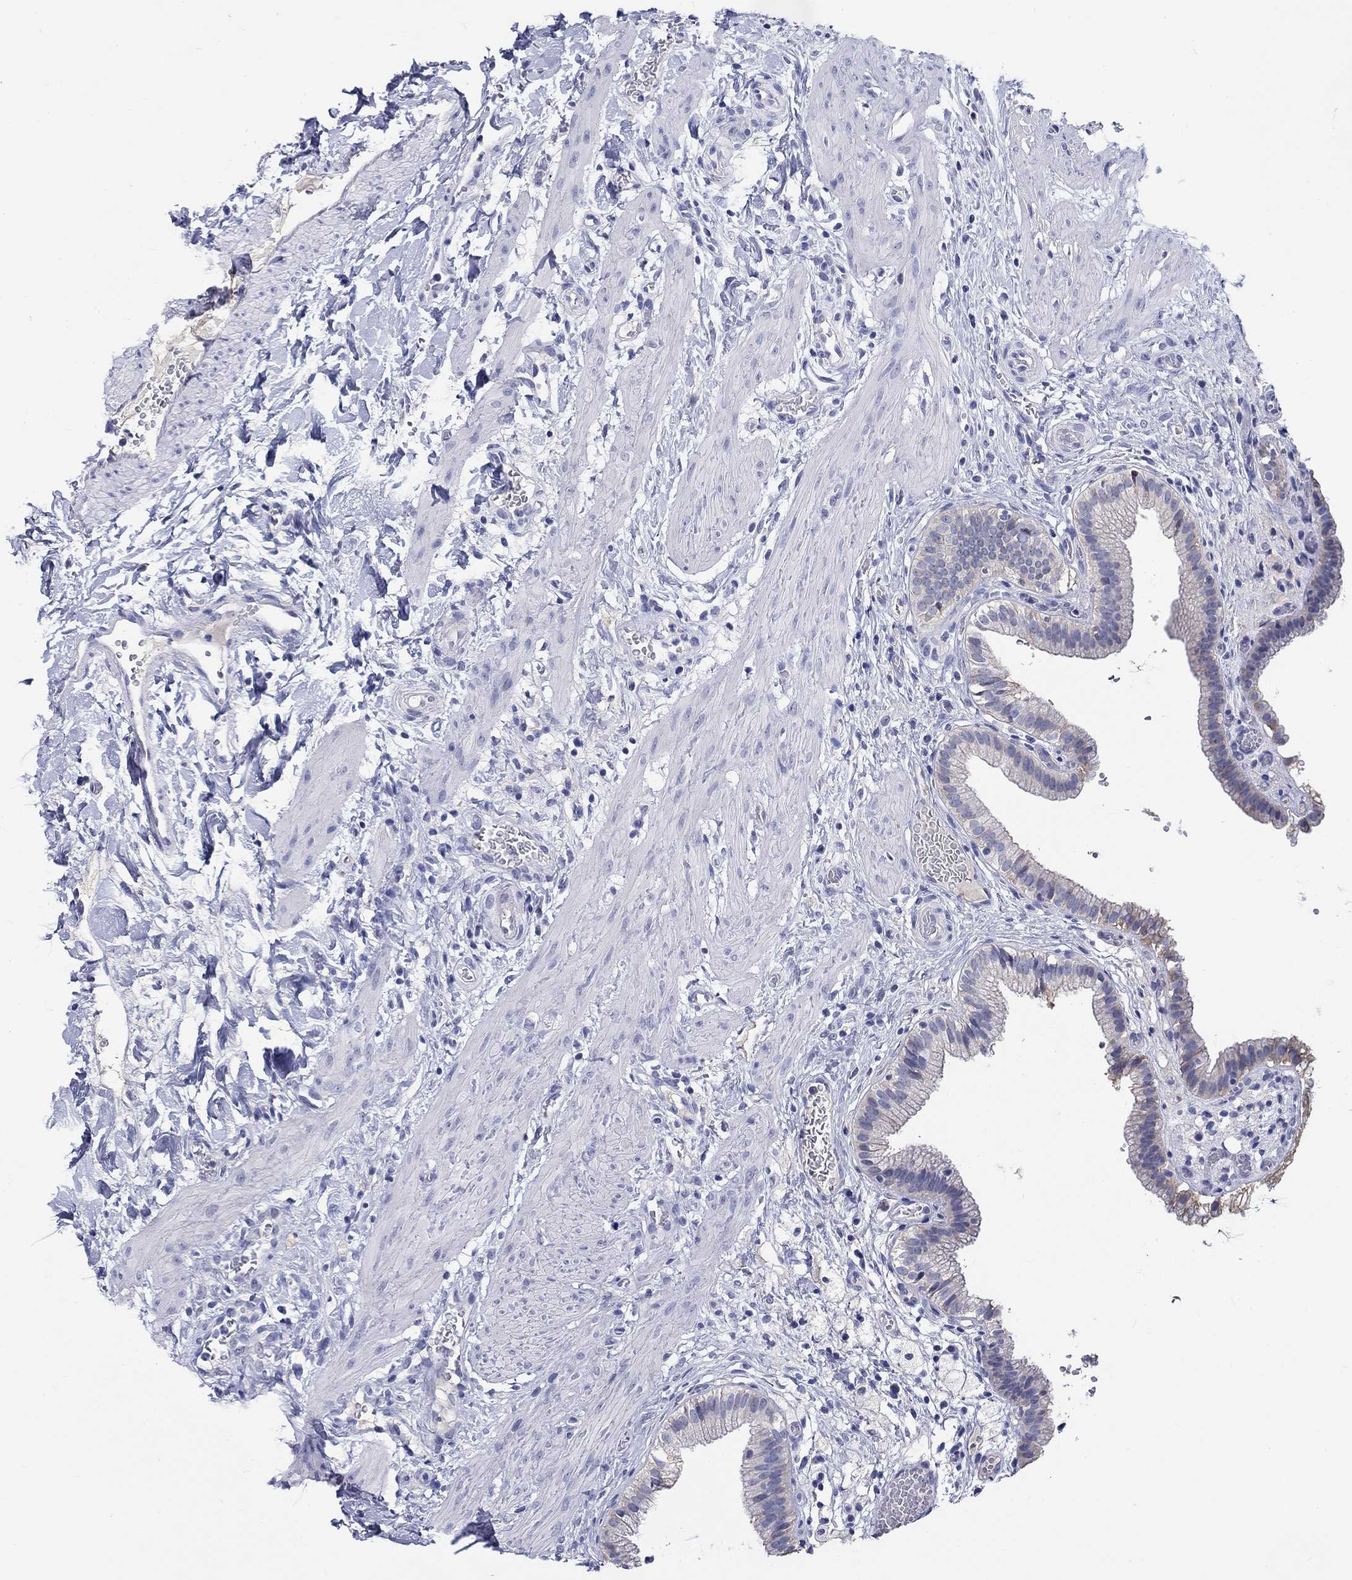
{"staining": {"intensity": "moderate", "quantity": "<25%", "location": "cytoplasmic/membranous"}, "tissue": "gallbladder", "cell_type": "Glandular cells", "image_type": "normal", "snomed": [{"axis": "morphology", "description": "Normal tissue, NOS"}, {"axis": "topography", "description": "Gallbladder"}], "caption": "Immunohistochemical staining of unremarkable human gallbladder exhibits <25% levels of moderate cytoplasmic/membranous protein positivity in approximately <25% of glandular cells.", "gene": "SLC30A3", "patient": {"sex": "female", "age": 24}}